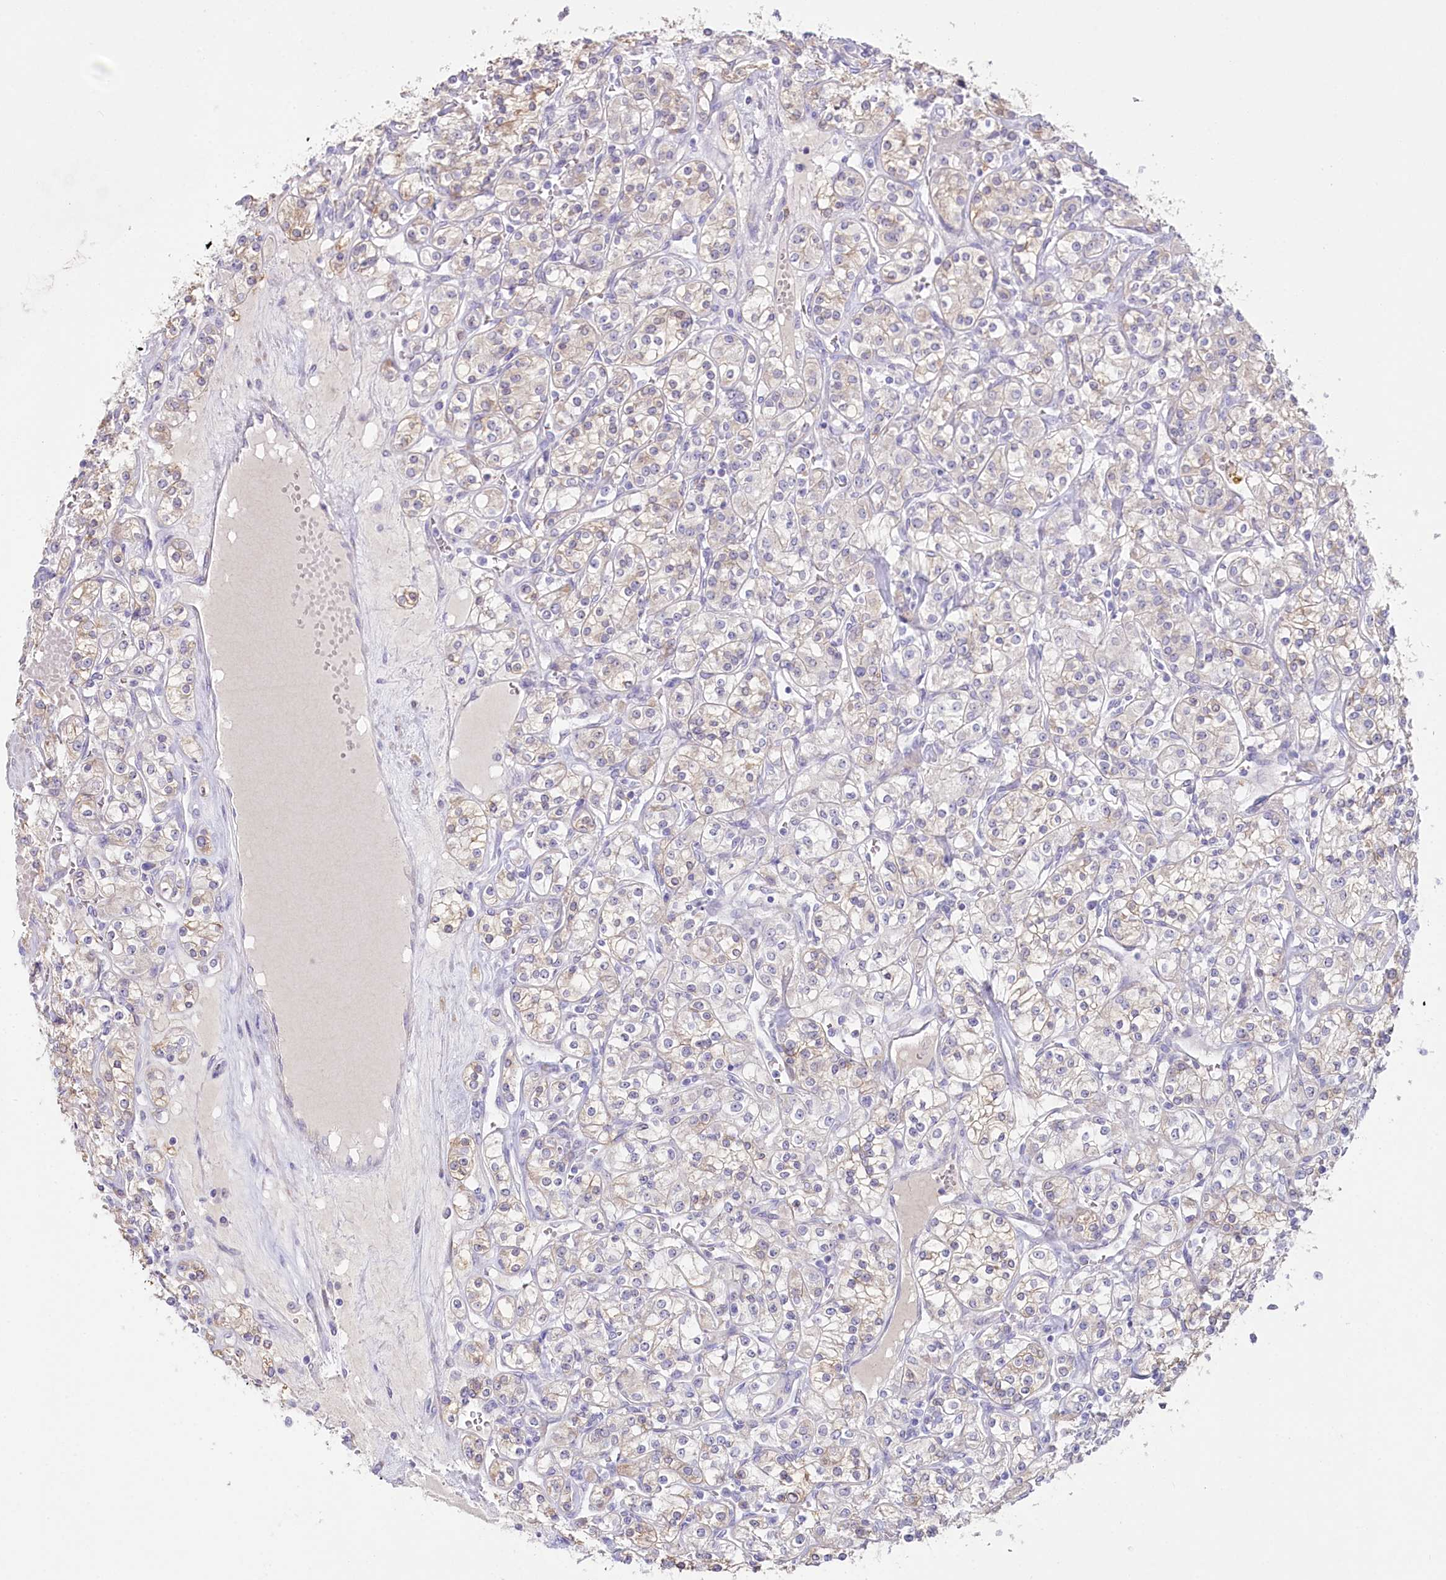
{"staining": {"intensity": "weak", "quantity": "25%-75%", "location": "cytoplasmic/membranous"}, "tissue": "renal cancer", "cell_type": "Tumor cells", "image_type": "cancer", "snomed": [{"axis": "morphology", "description": "Adenocarcinoma, NOS"}, {"axis": "topography", "description": "Kidney"}], "caption": "Renal cancer (adenocarcinoma) tissue displays weak cytoplasmic/membranous positivity in approximately 25%-75% of tumor cells The staining is performed using DAB (3,3'-diaminobenzidine) brown chromogen to label protein expression. The nuclei are counter-stained blue using hematoxylin.", "gene": "MYOZ1", "patient": {"sex": "male", "age": 77}}